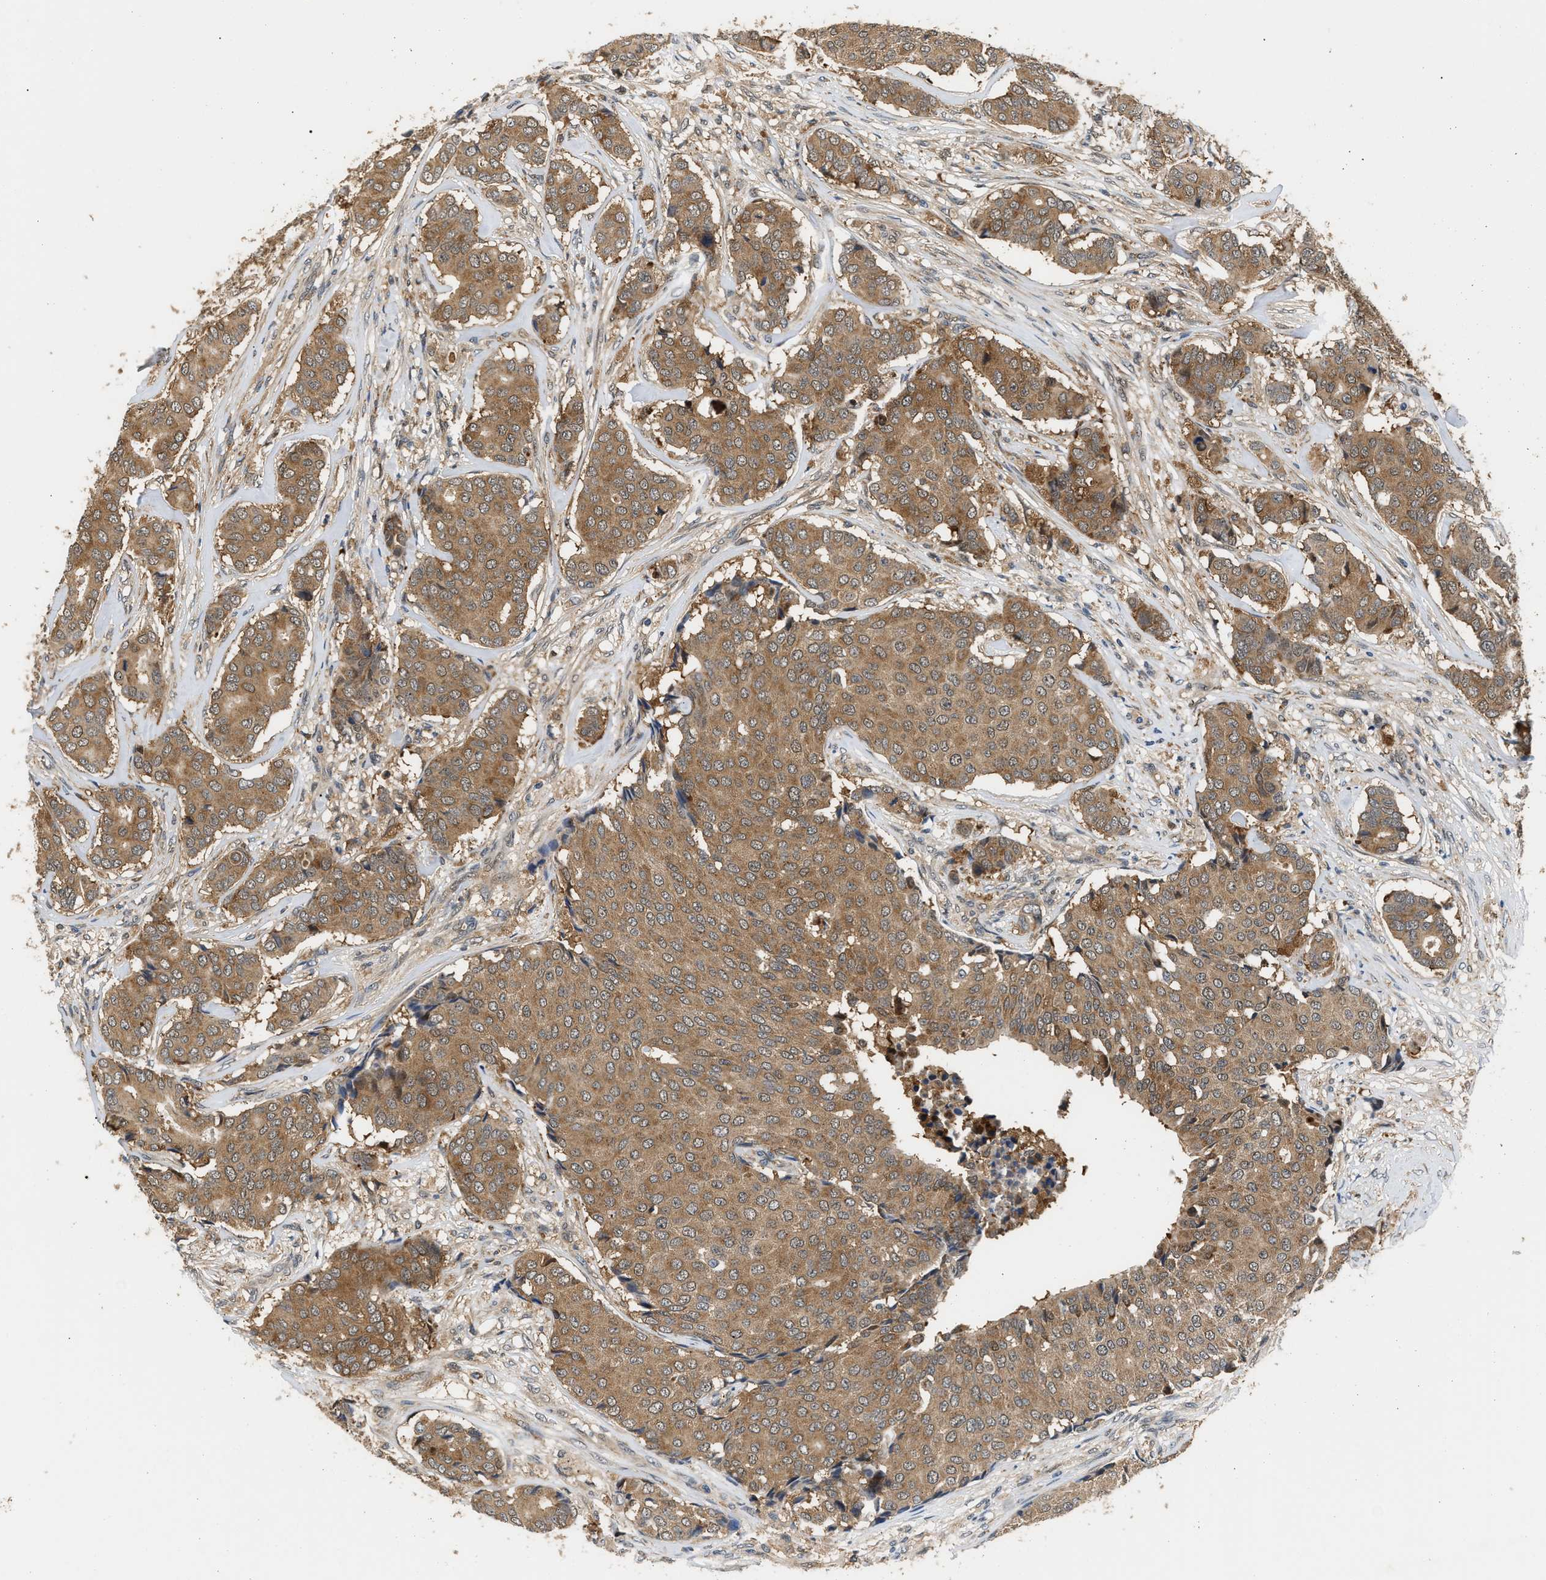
{"staining": {"intensity": "moderate", "quantity": ">75%", "location": "cytoplasmic/membranous"}, "tissue": "breast cancer", "cell_type": "Tumor cells", "image_type": "cancer", "snomed": [{"axis": "morphology", "description": "Duct carcinoma"}, {"axis": "topography", "description": "Breast"}], "caption": "IHC (DAB (3,3'-diaminobenzidine)) staining of human invasive ductal carcinoma (breast) reveals moderate cytoplasmic/membranous protein expression in about >75% of tumor cells.", "gene": "LARP6", "patient": {"sex": "female", "age": 75}}